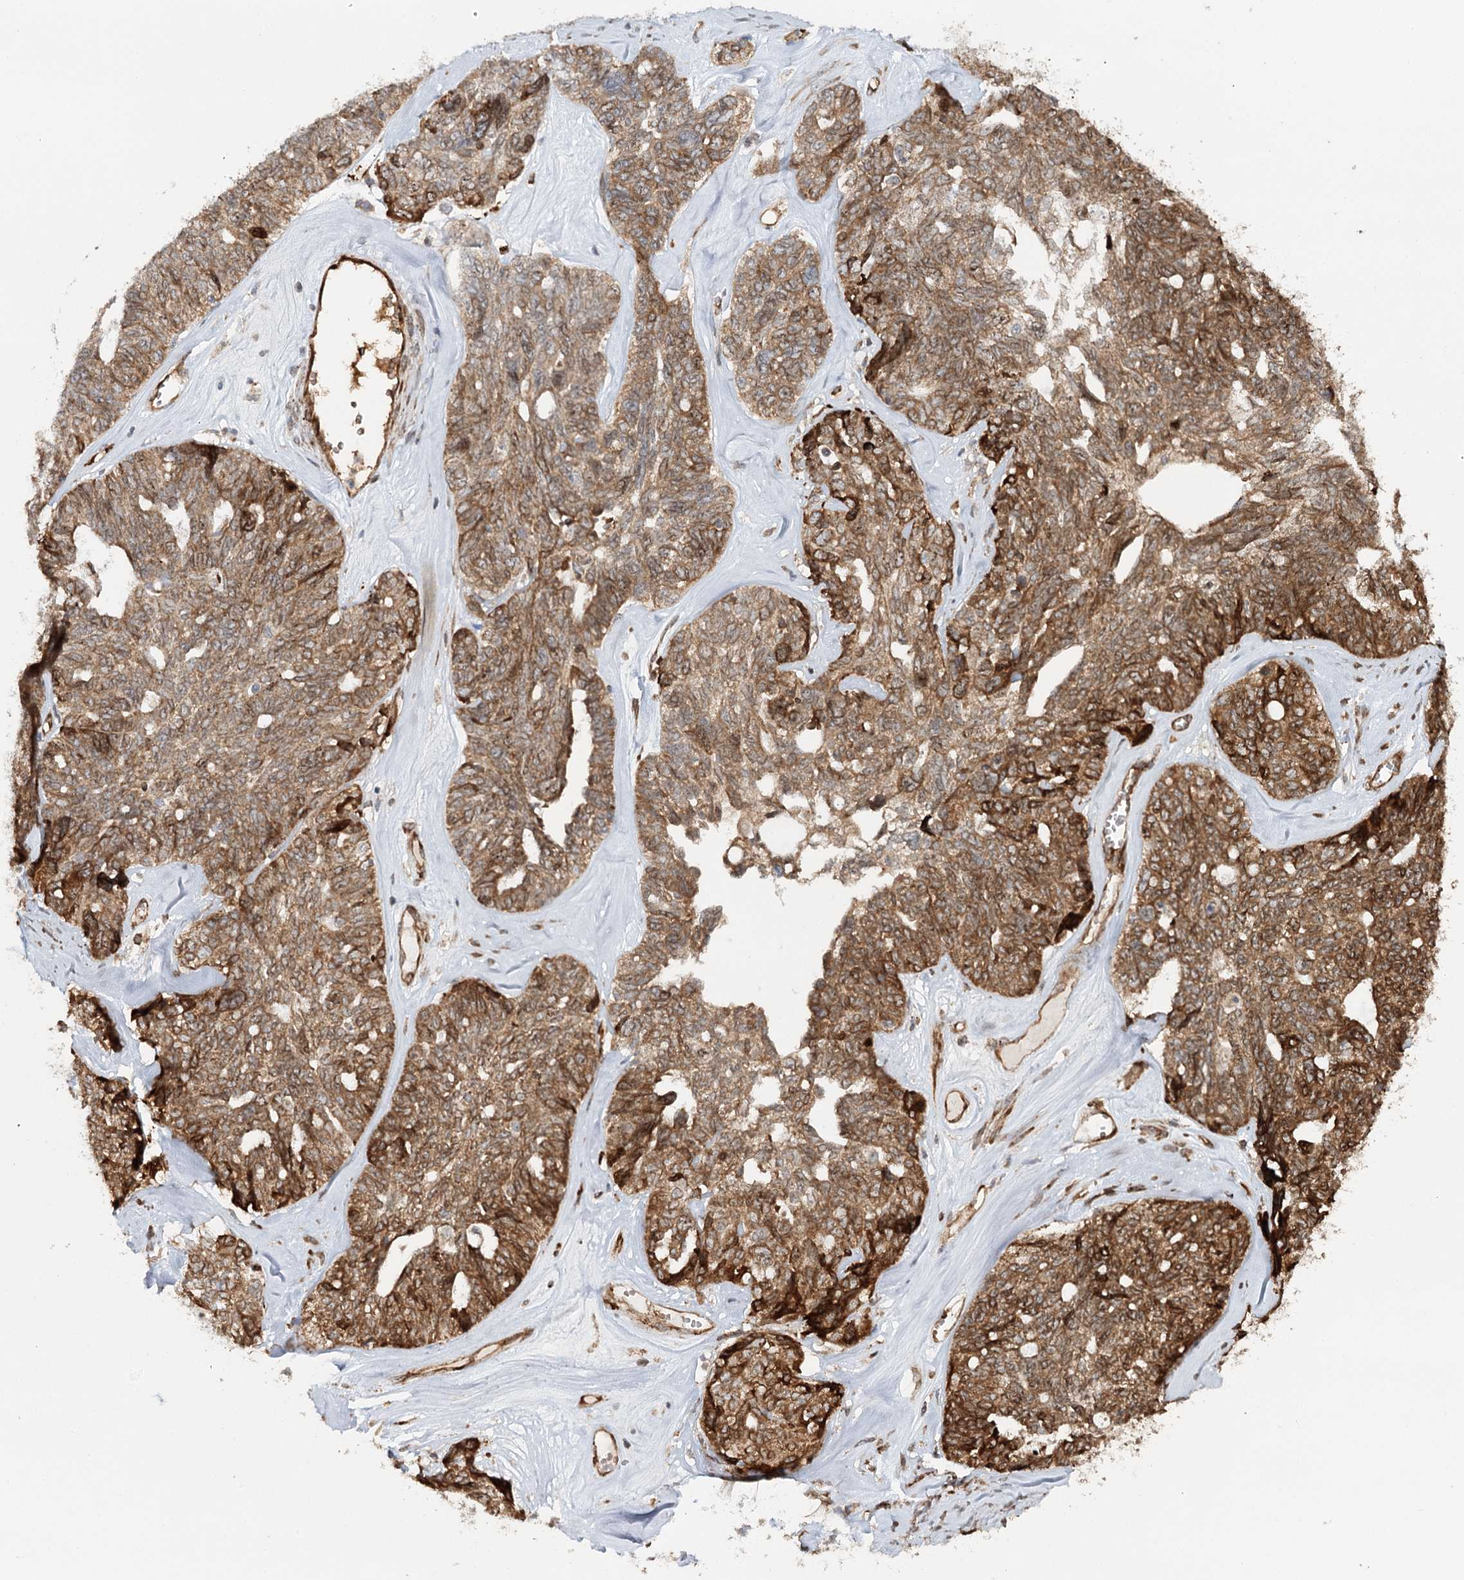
{"staining": {"intensity": "moderate", "quantity": ">75%", "location": "cytoplasmic/membranous"}, "tissue": "ovarian cancer", "cell_type": "Tumor cells", "image_type": "cancer", "snomed": [{"axis": "morphology", "description": "Cystadenocarcinoma, serous, NOS"}, {"axis": "topography", "description": "Ovary"}], "caption": "Tumor cells display moderate cytoplasmic/membranous staining in about >75% of cells in serous cystadenocarcinoma (ovarian). The staining is performed using DAB brown chromogen to label protein expression. The nuclei are counter-stained blue using hematoxylin.", "gene": "MKNK1", "patient": {"sex": "female", "age": 79}}